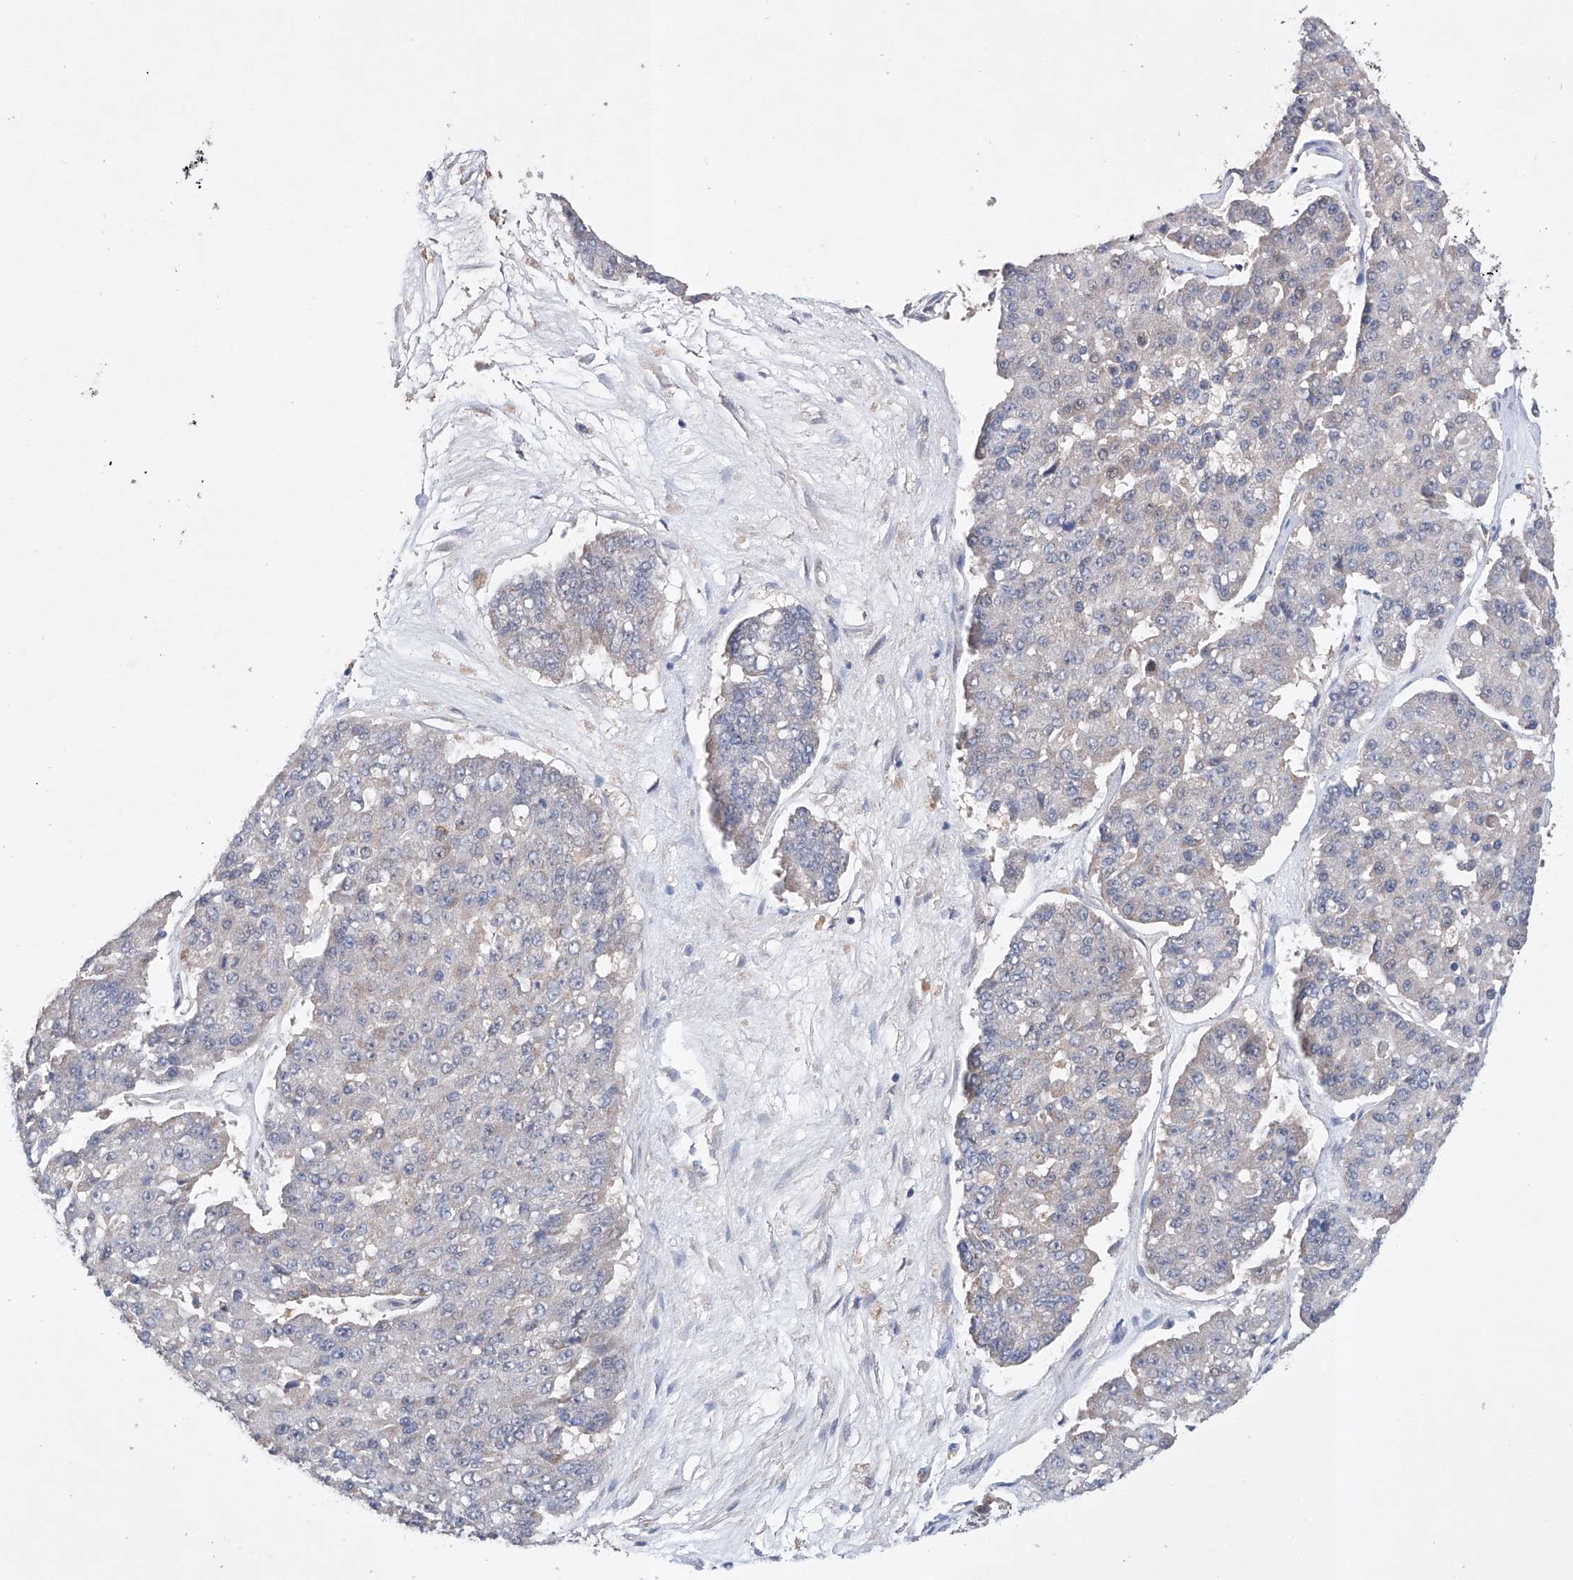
{"staining": {"intensity": "weak", "quantity": "<25%", "location": "nuclear"}, "tissue": "pancreatic cancer", "cell_type": "Tumor cells", "image_type": "cancer", "snomed": [{"axis": "morphology", "description": "Adenocarcinoma, NOS"}, {"axis": "topography", "description": "Pancreas"}], "caption": "A histopathology image of human adenocarcinoma (pancreatic) is negative for staining in tumor cells.", "gene": "AFG1L", "patient": {"sex": "male", "age": 50}}